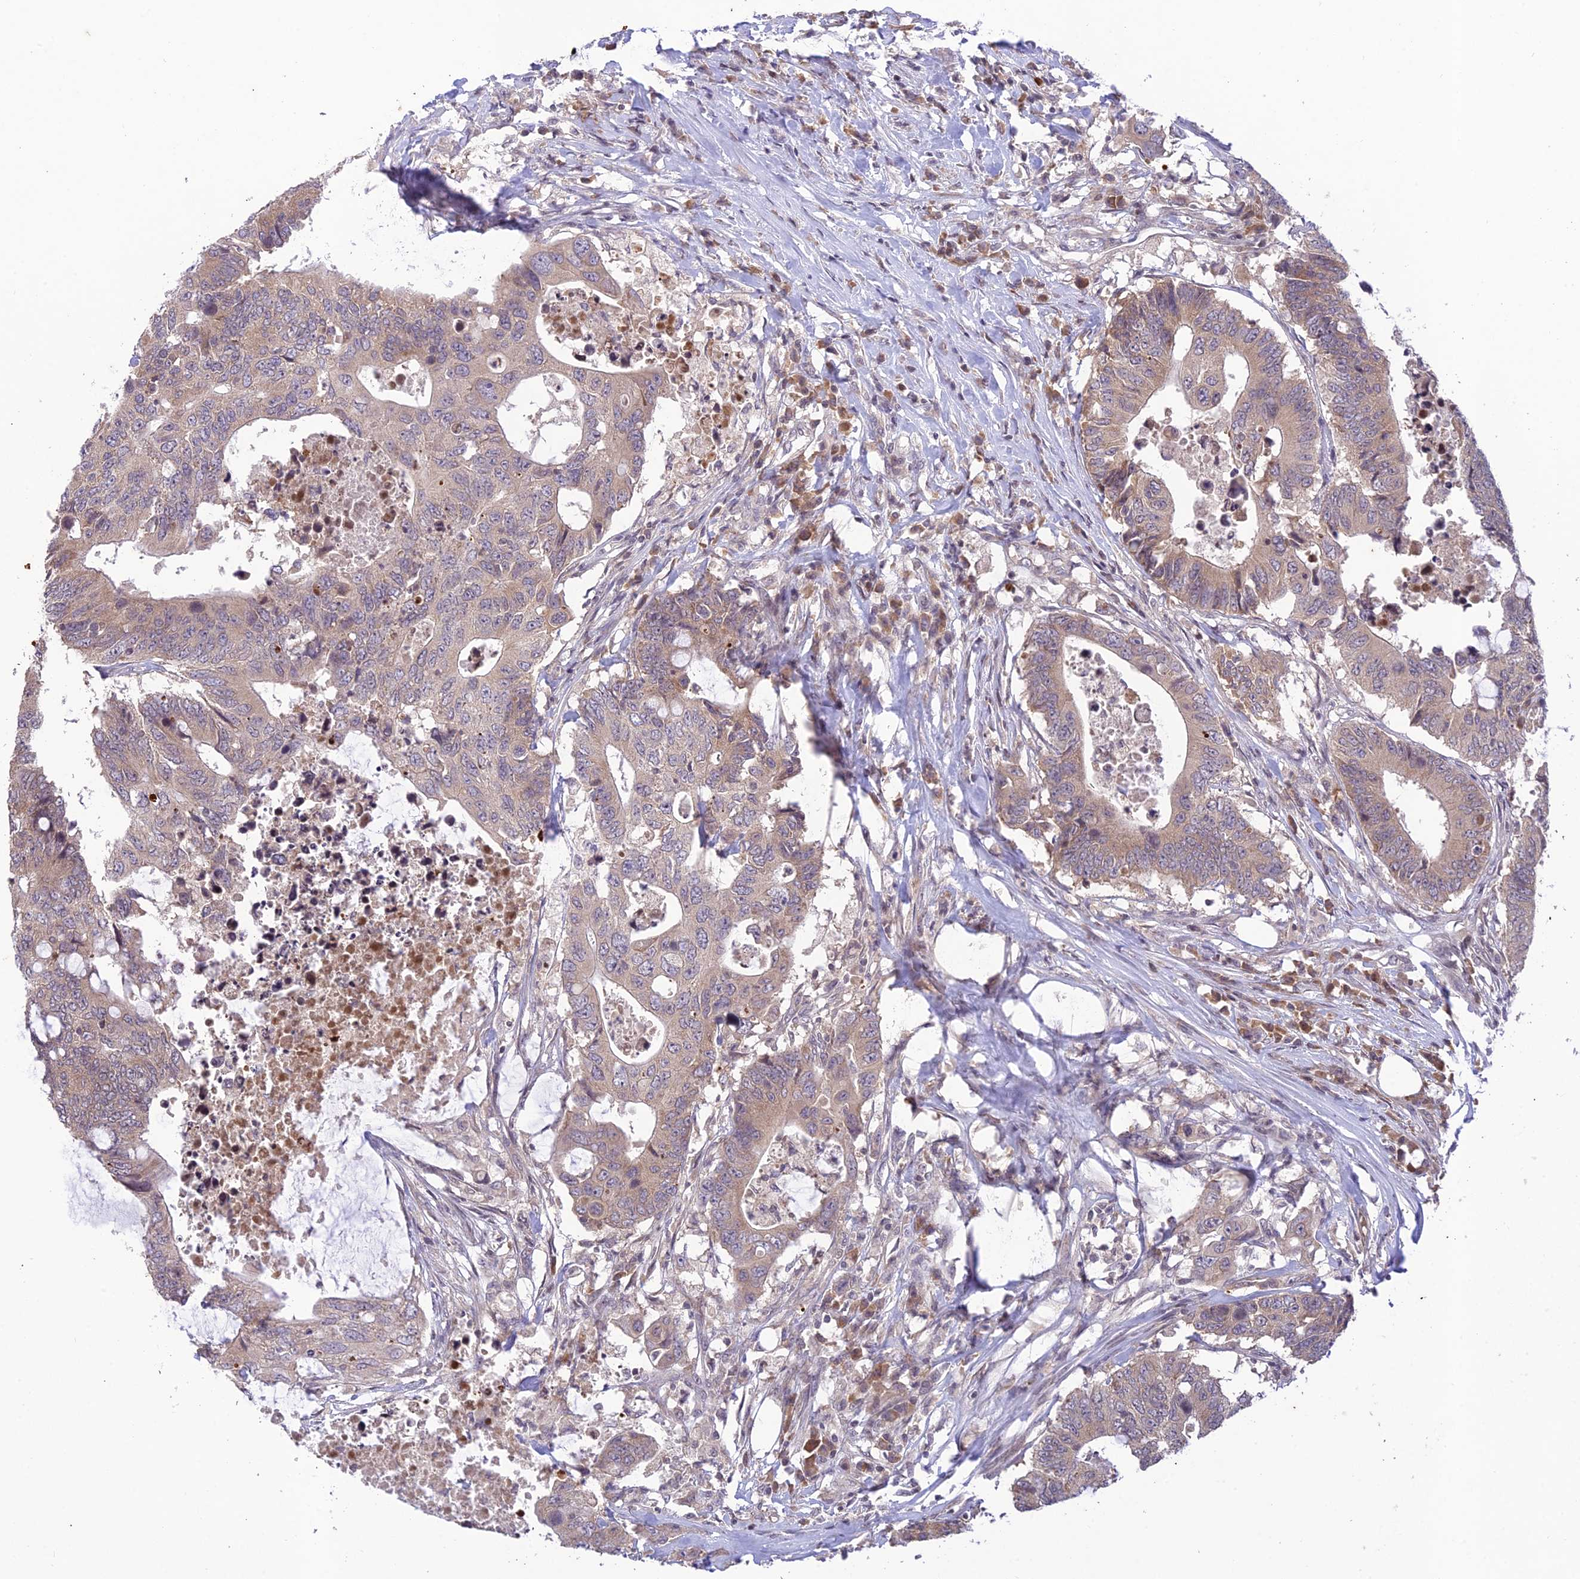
{"staining": {"intensity": "weak", "quantity": ">75%", "location": "cytoplasmic/membranous"}, "tissue": "colorectal cancer", "cell_type": "Tumor cells", "image_type": "cancer", "snomed": [{"axis": "morphology", "description": "Adenocarcinoma, NOS"}, {"axis": "topography", "description": "Colon"}], "caption": "Immunohistochemical staining of colorectal adenocarcinoma demonstrates low levels of weak cytoplasmic/membranous positivity in about >75% of tumor cells.", "gene": "TEKT1", "patient": {"sex": "male", "age": 71}}